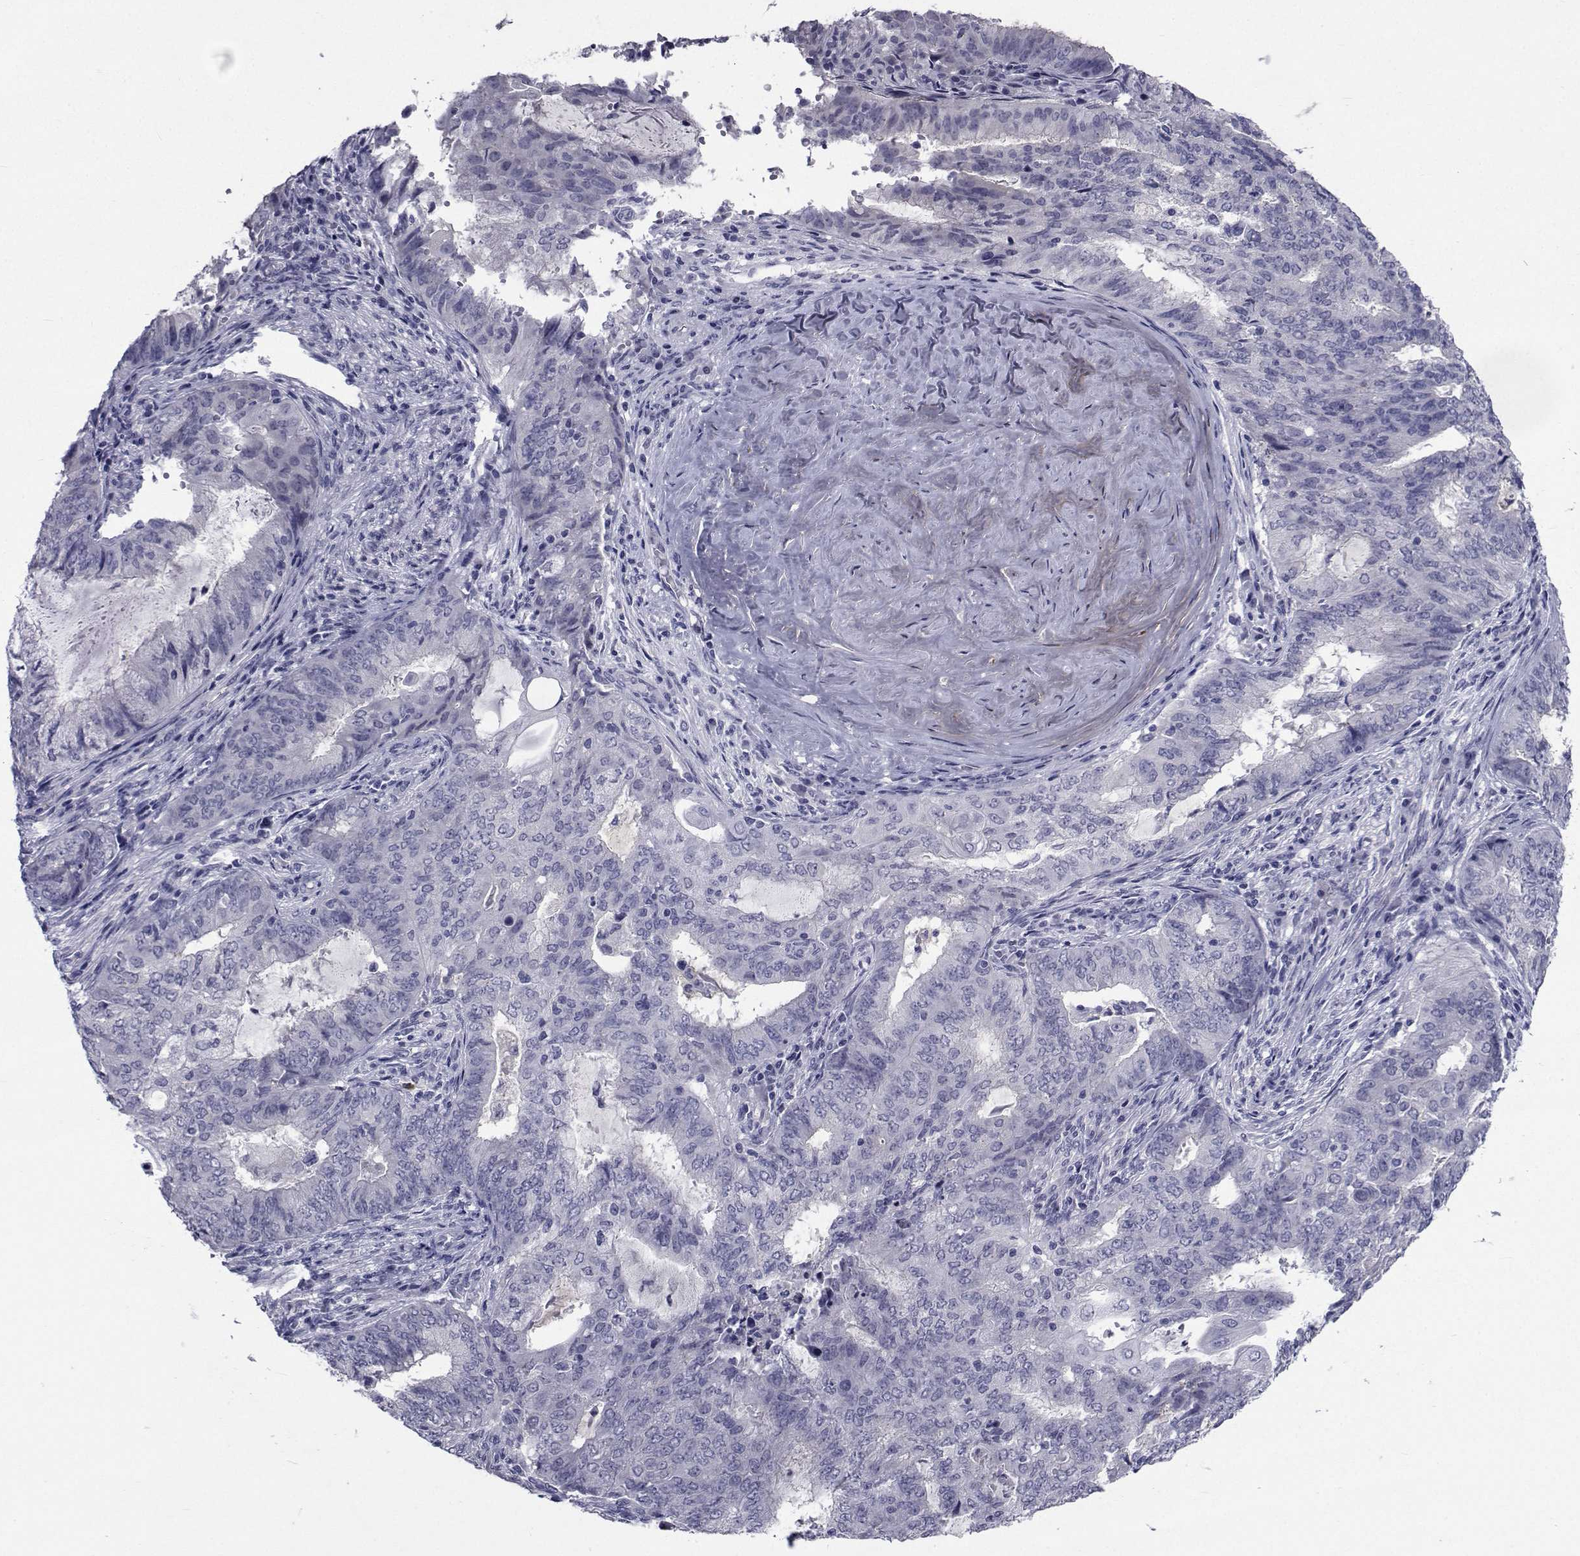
{"staining": {"intensity": "negative", "quantity": "none", "location": "none"}, "tissue": "endometrial cancer", "cell_type": "Tumor cells", "image_type": "cancer", "snomed": [{"axis": "morphology", "description": "Adenocarcinoma, NOS"}, {"axis": "topography", "description": "Endometrium"}], "caption": "High power microscopy image of an immunohistochemistry photomicrograph of adenocarcinoma (endometrial), revealing no significant staining in tumor cells.", "gene": "SEMA5B", "patient": {"sex": "female", "age": 62}}